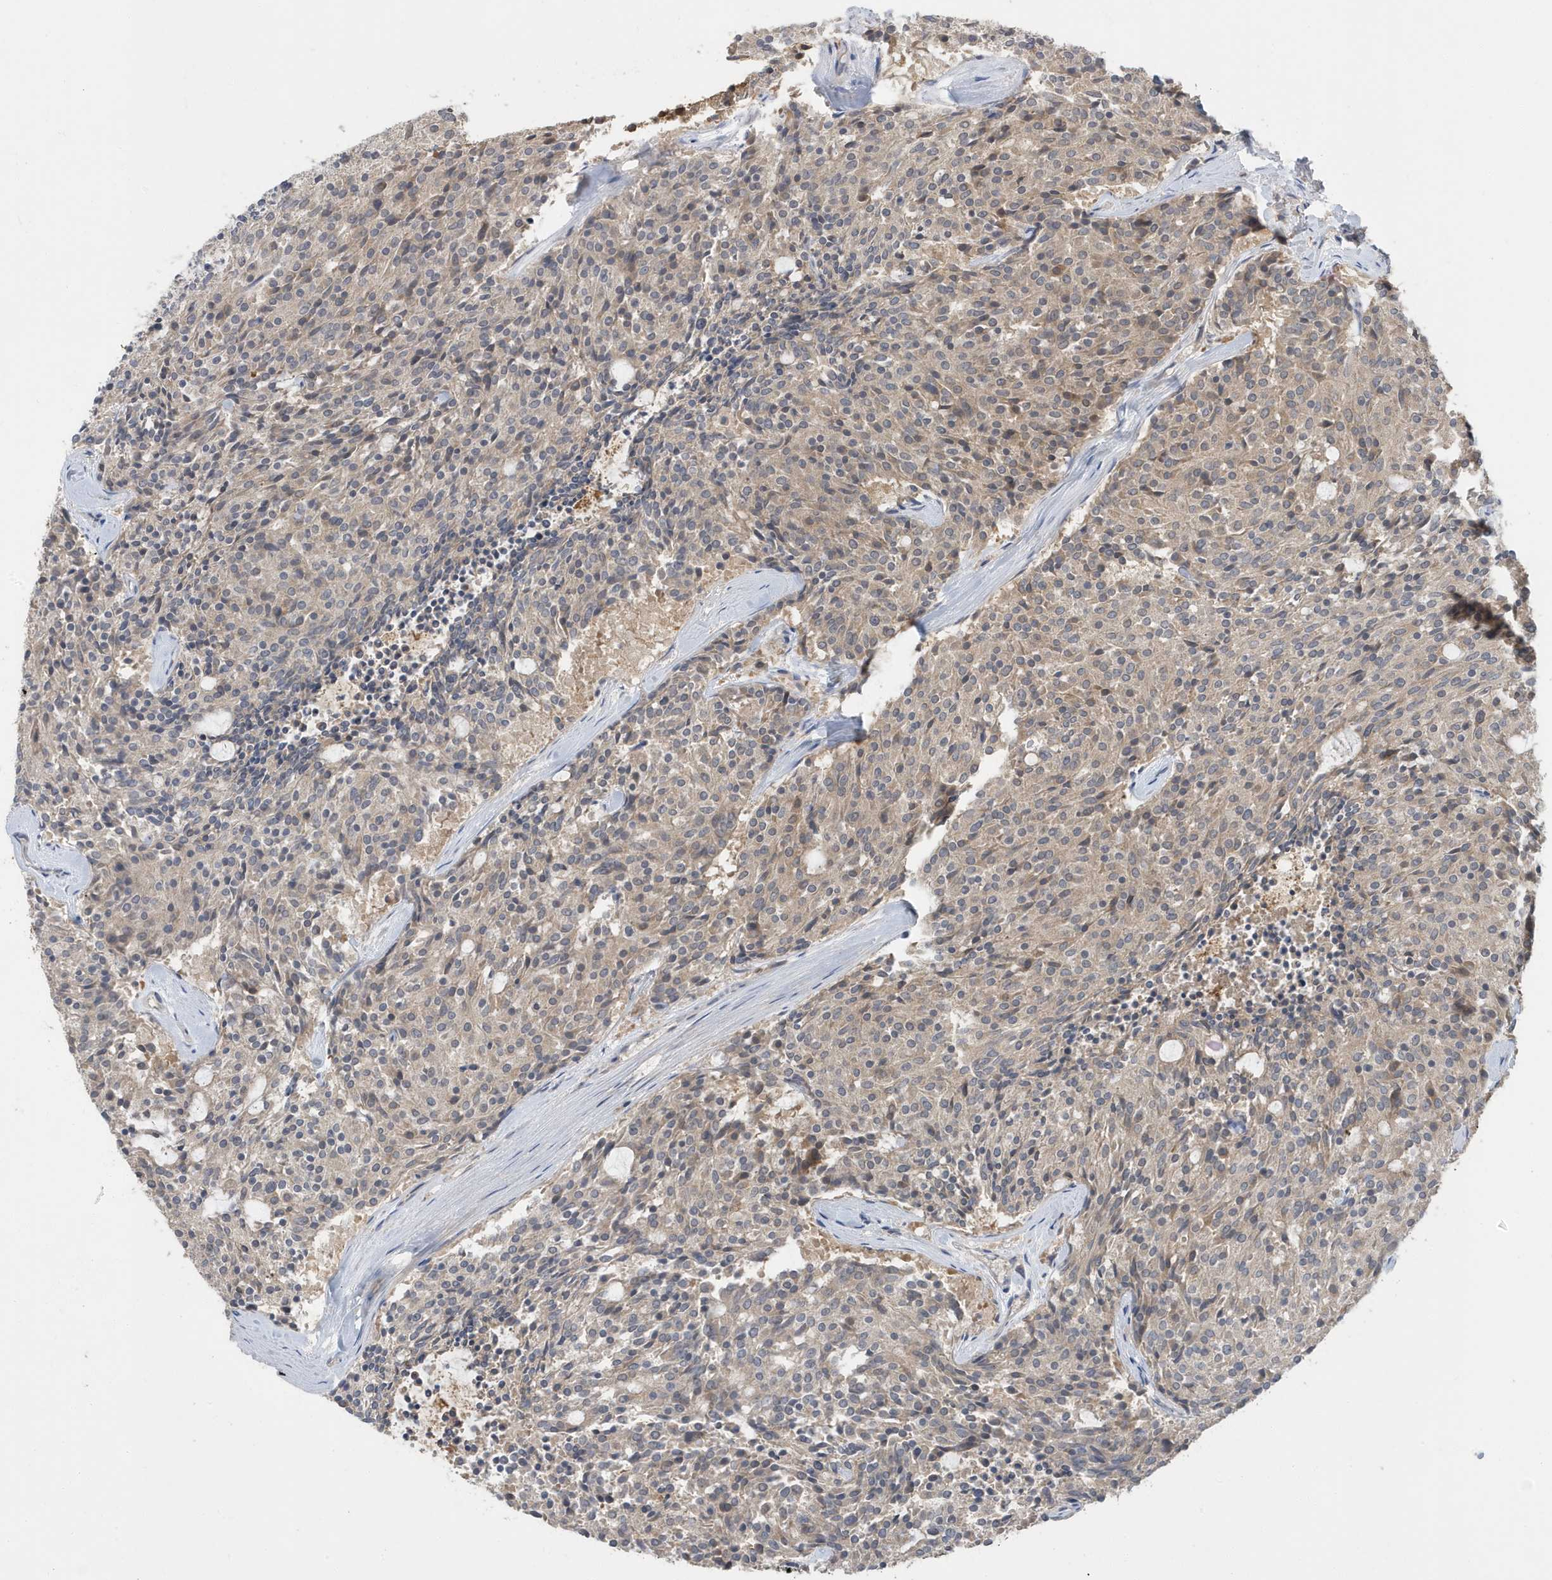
{"staining": {"intensity": "negative", "quantity": "none", "location": "none"}, "tissue": "carcinoid", "cell_type": "Tumor cells", "image_type": "cancer", "snomed": [{"axis": "morphology", "description": "Carcinoid, malignant, NOS"}, {"axis": "topography", "description": "Pancreas"}], "caption": "This is an IHC image of carcinoid (malignant). There is no staining in tumor cells.", "gene": "LAPTM4A", "patient": {"sex": "female", "age": 54}}